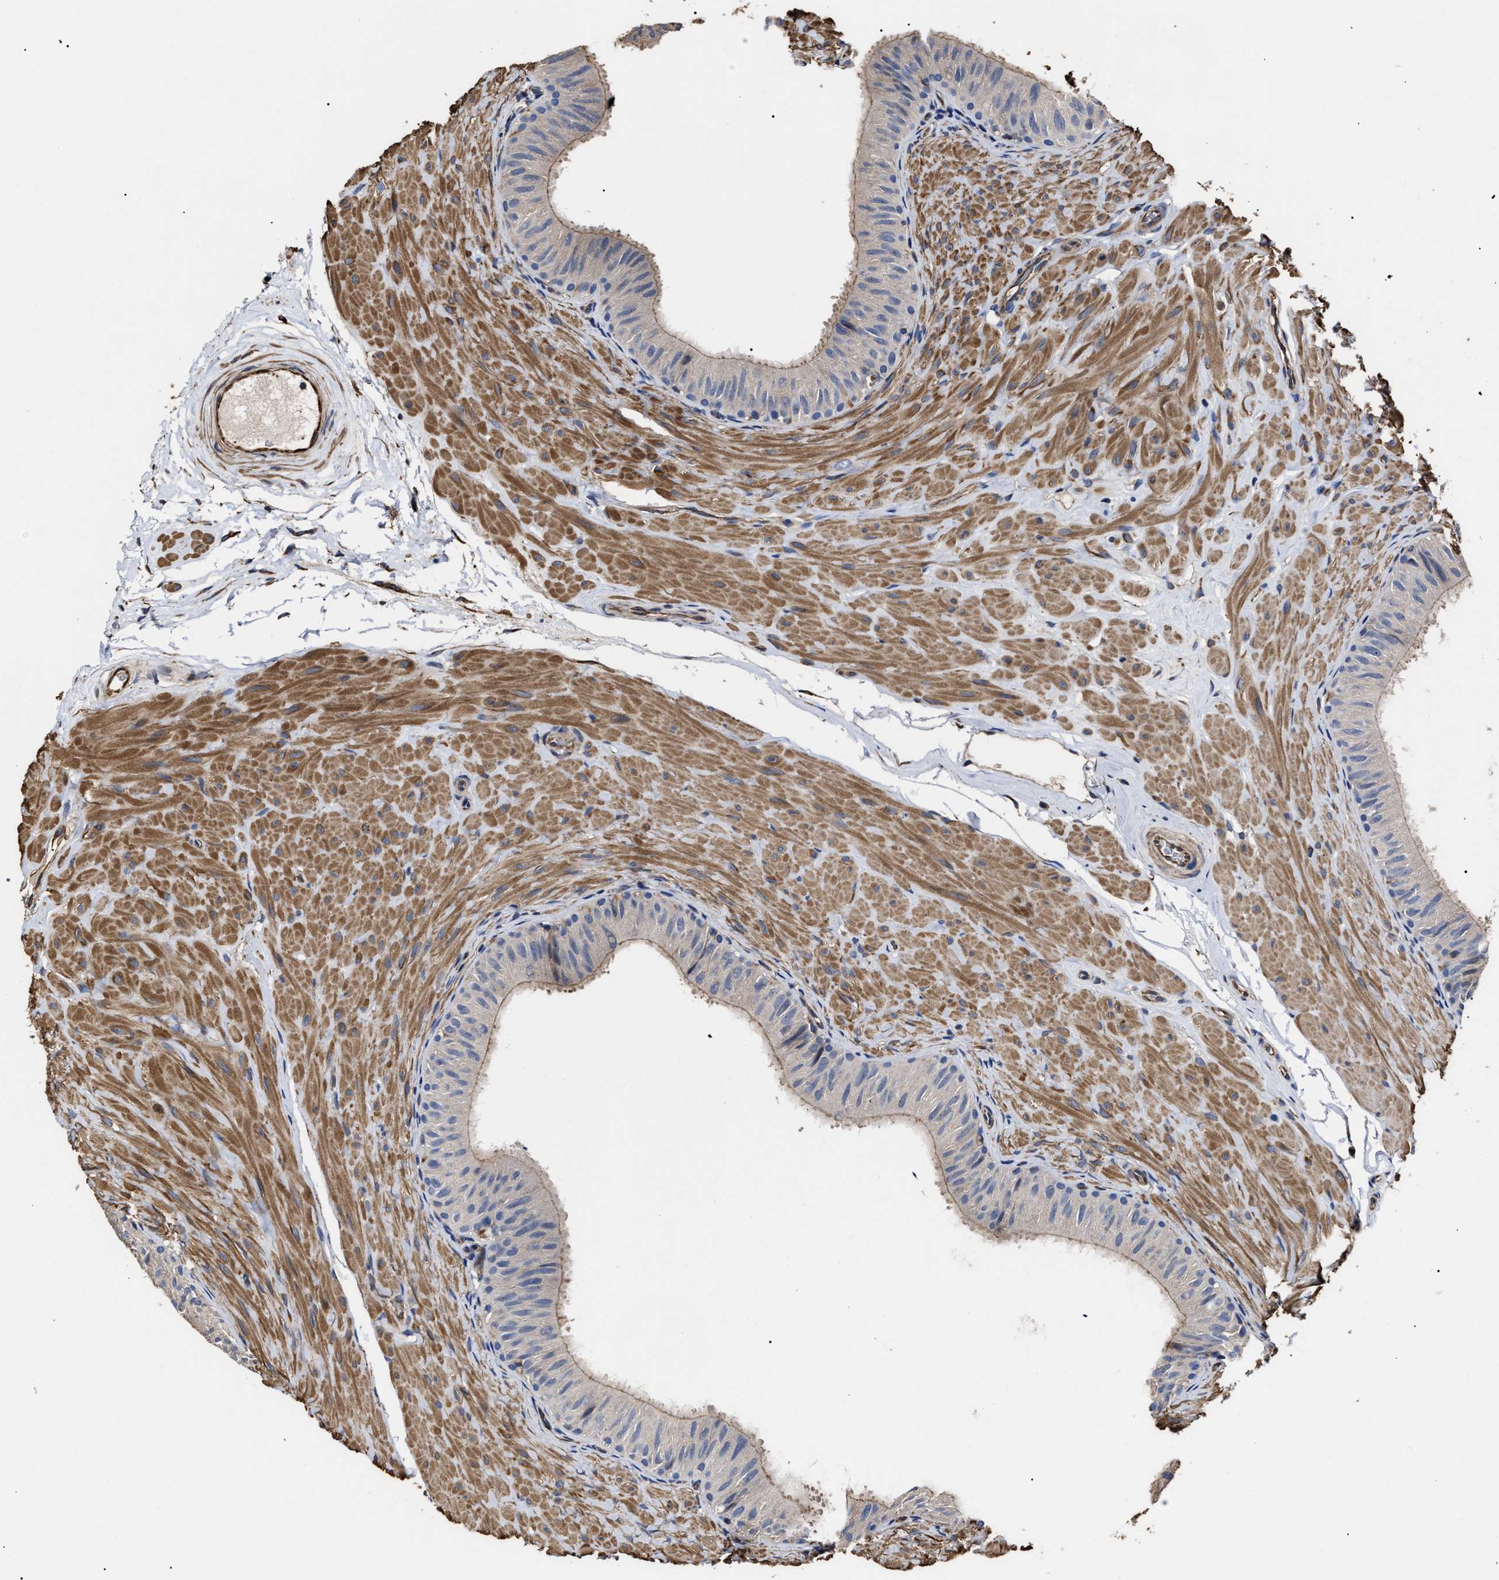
{"staining": {"intensity": "moderate", "quantity": "25%-75%", "location": "cytoplasmic/membranous"}, "tissue": "epididymis", "cell_type": "Glandular cells", "image_type": "normal", "snomed": [{"axis": "morphology", "description": "Normal tissue, NOS"}, {"axis": "topography", "description": "Epididymis"}], "caption": "This histopathology image displays IHC staining of normal epididymis, with medium moderate cytoplasmic/membranous staining in about 25%-75% of glandular cells.", "gene": "TSPAN33", "patient": {"sex": "male", "age": 34}}